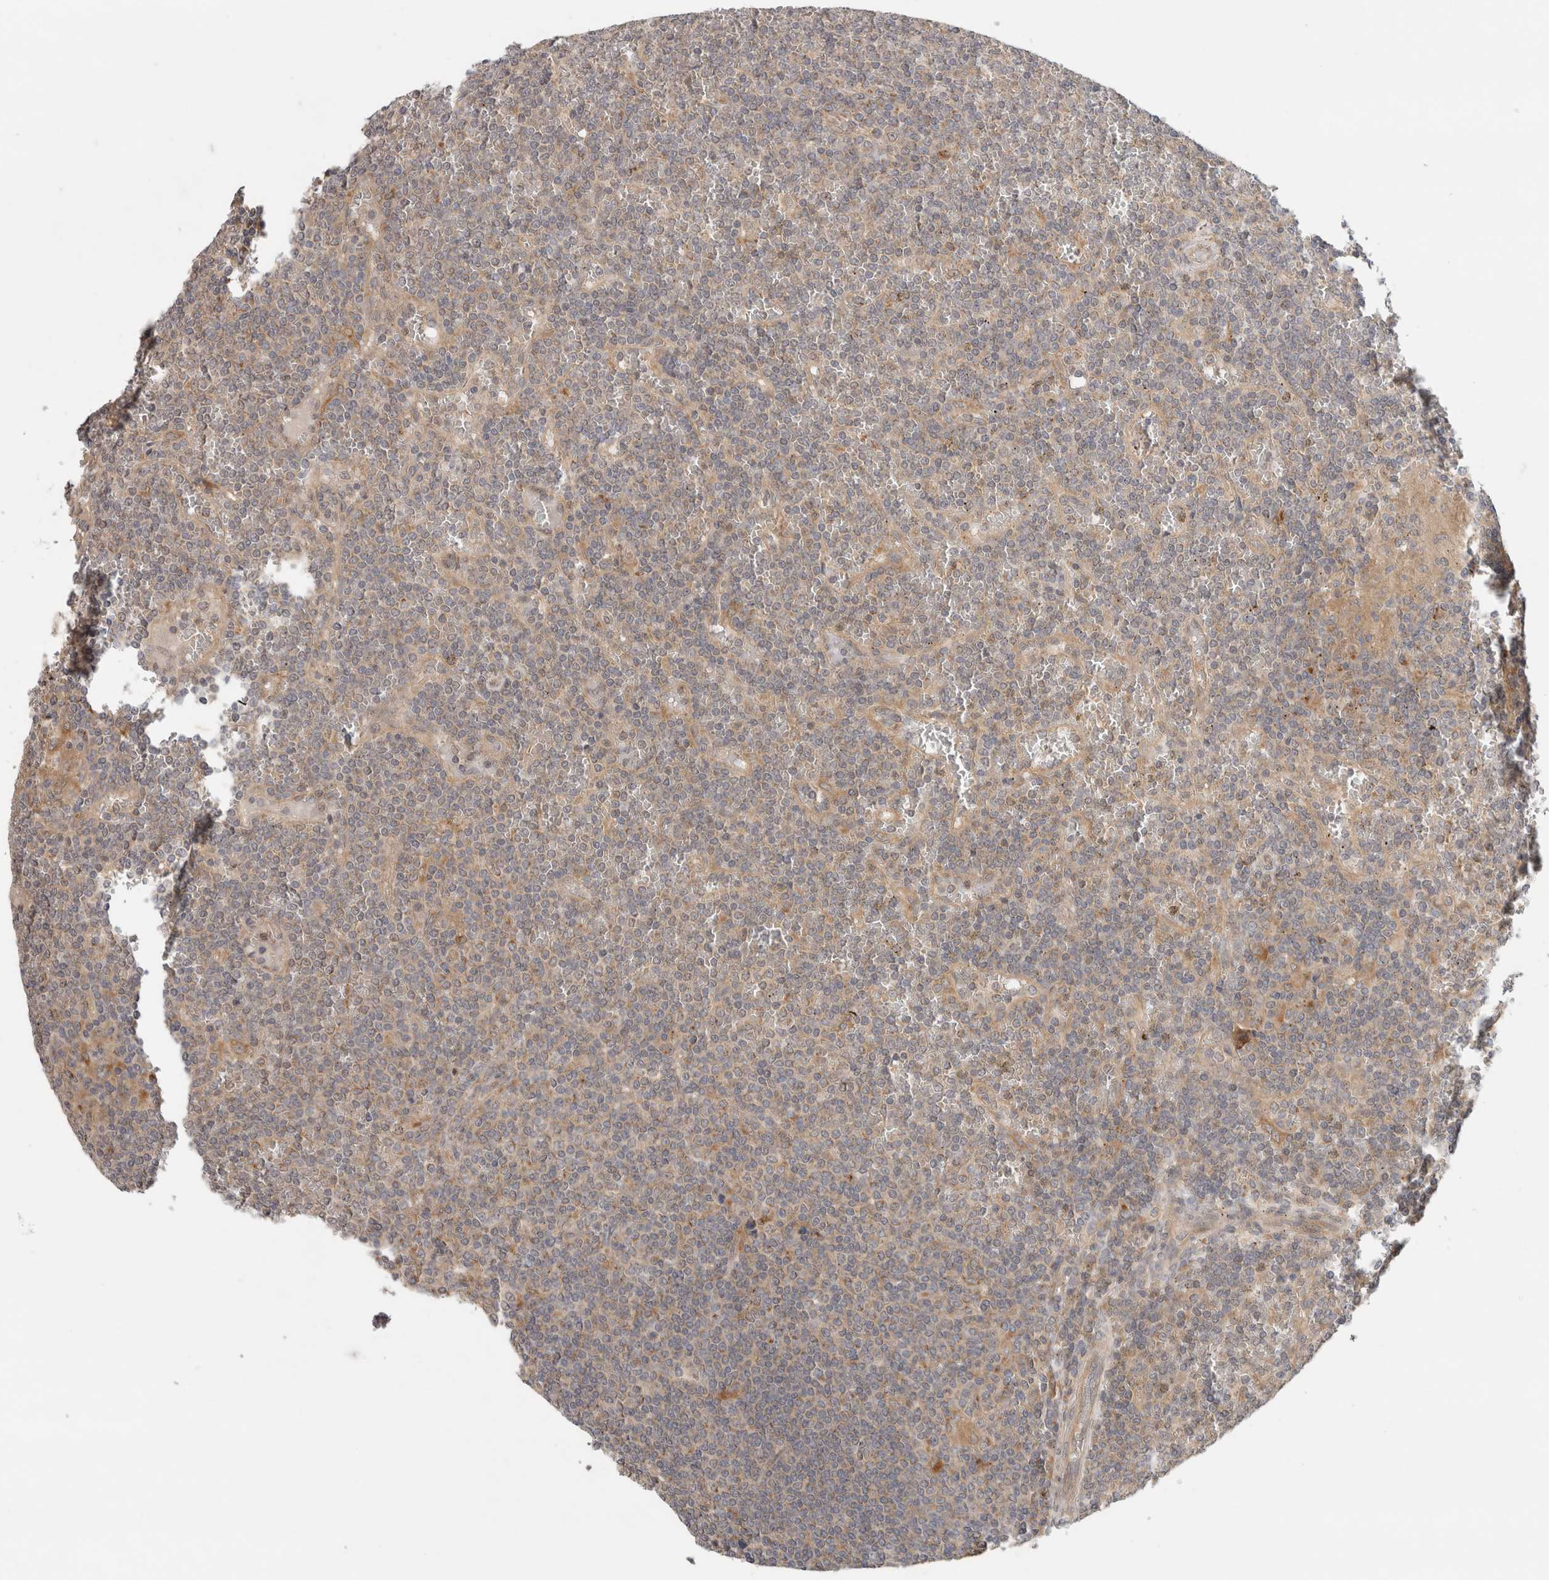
{"staining": {"intensity": "negative", "quantity": "none", "location": "none"}, "tissue": "lymphoma", "cell_type": "Tumor cells", "image_type": "cancer", "snomed": [{"axis": "morphology", "description": "Malignant lymphoma, non-Hodgkin's type, Low grade"}, {"axis": "topography", "description": "Spleen"}], "caption": "Immunohistochemistry (IHC) micrograph of neoplastic tissue: lymphoma stained with DAB (3,3'-diaminobenzidine) displays no significant protein staining in tumor cells.", "gene": "SGK1", "patient": {"sex": "female", "age": 19}}